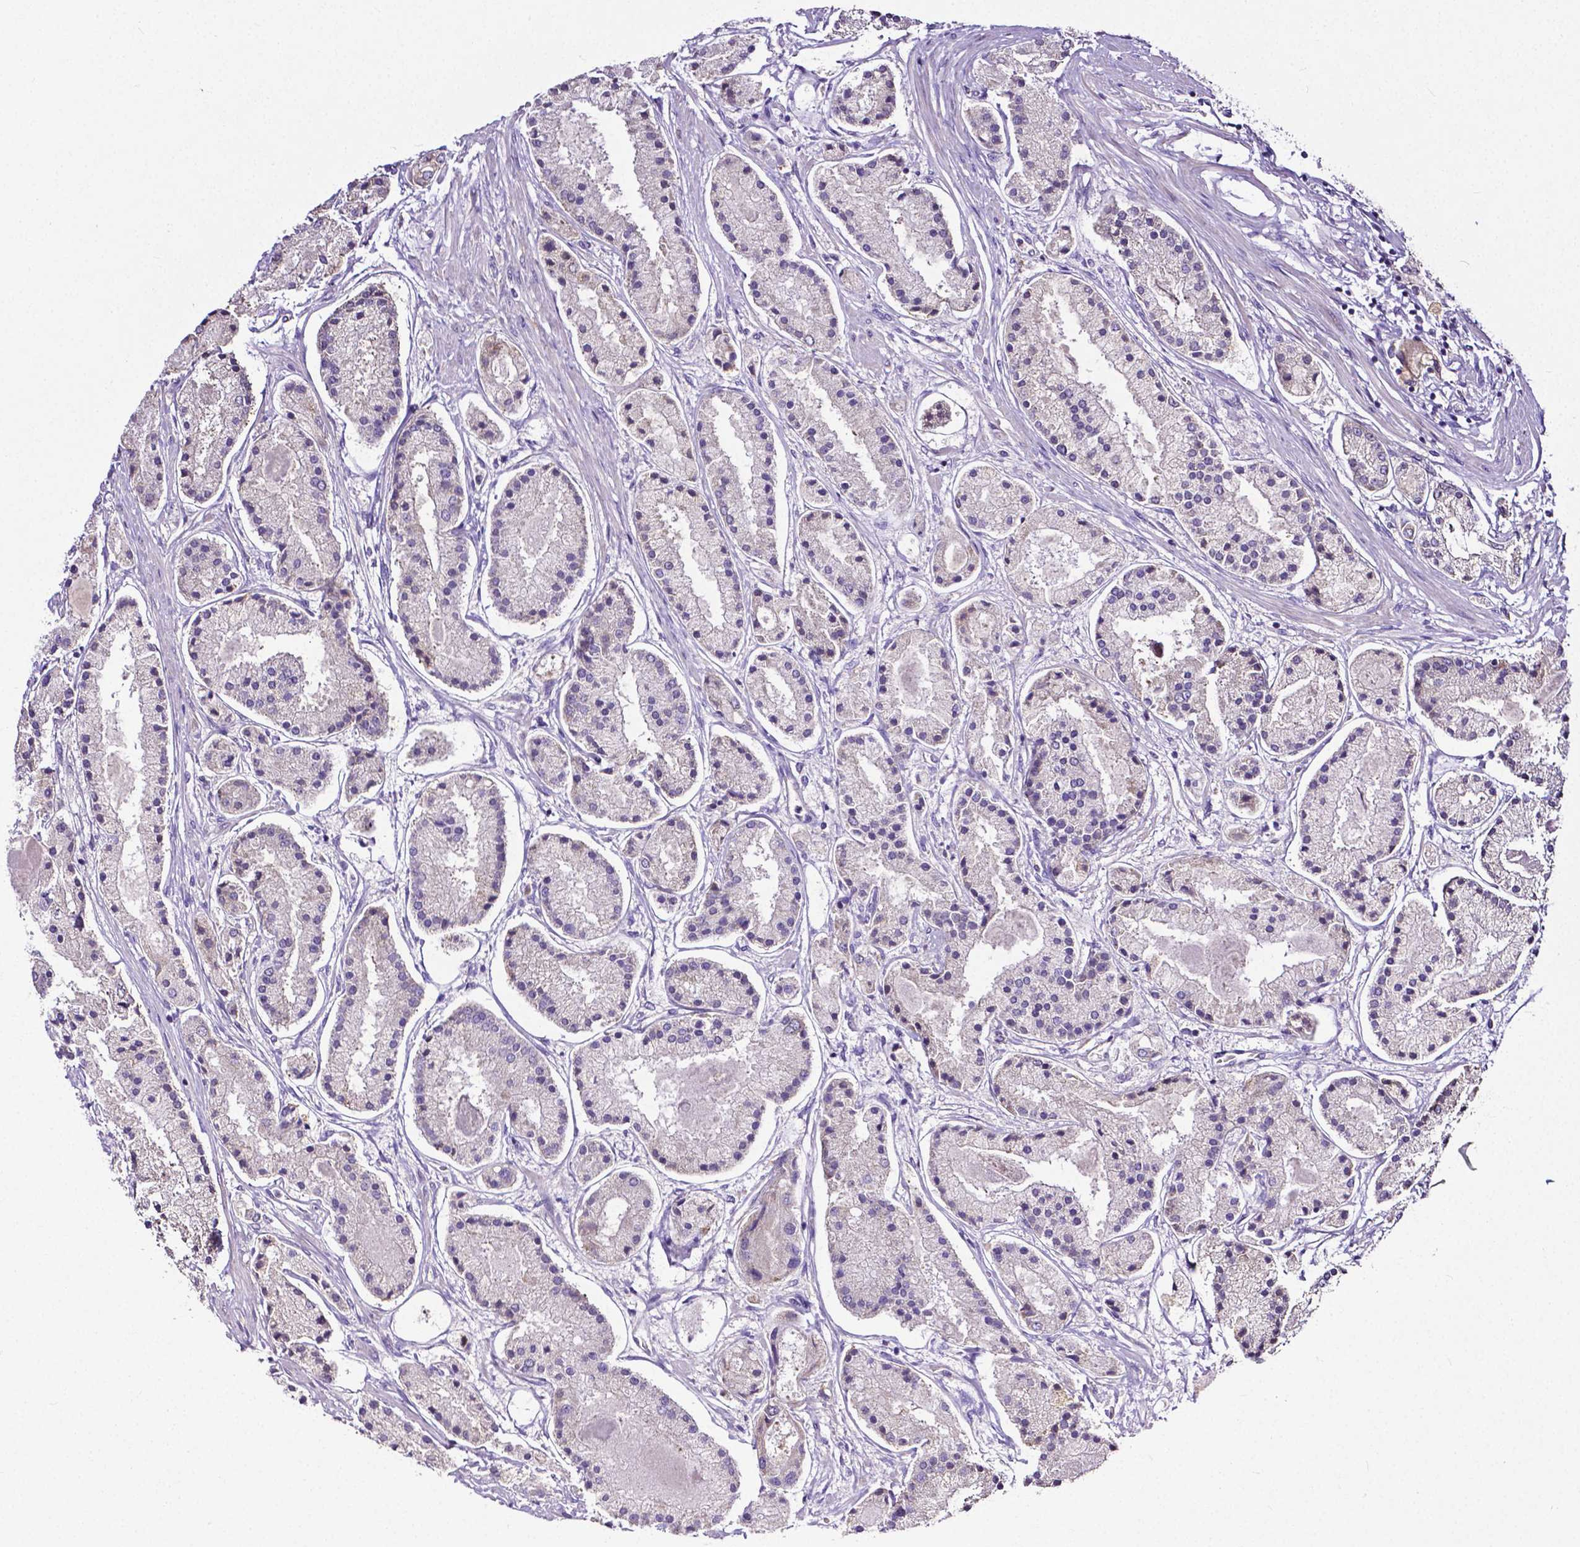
{"staining": {"intensity": "weak", "quantity": "25%-75%", "location": "cytoplasmic/membranous"}, "tissue": "prostate cancer", "cell_type": "Tumor cells", "image_type": "cancer", "snomed": [{"axis": "morphology", "description": "Adenocarcinoma, High grade"}, {"axis": "topography", "description": "Prostate"}], "caption": "The histopathology image demonstrates immunohistochemical staining of prostate cancer (high-grade adenocarcinoma). There is weak cytoplasmic/membranous staining is seen in approximately 25%-75% of tumor cells. Using DAB (3,3'-diaminobenzidine) (brown) and hematoxylin (blue) stains, captured at high magnification using brightfield microscopy.", "gene": "DICER1", "patient": {"sex": "male", "age": 67}}